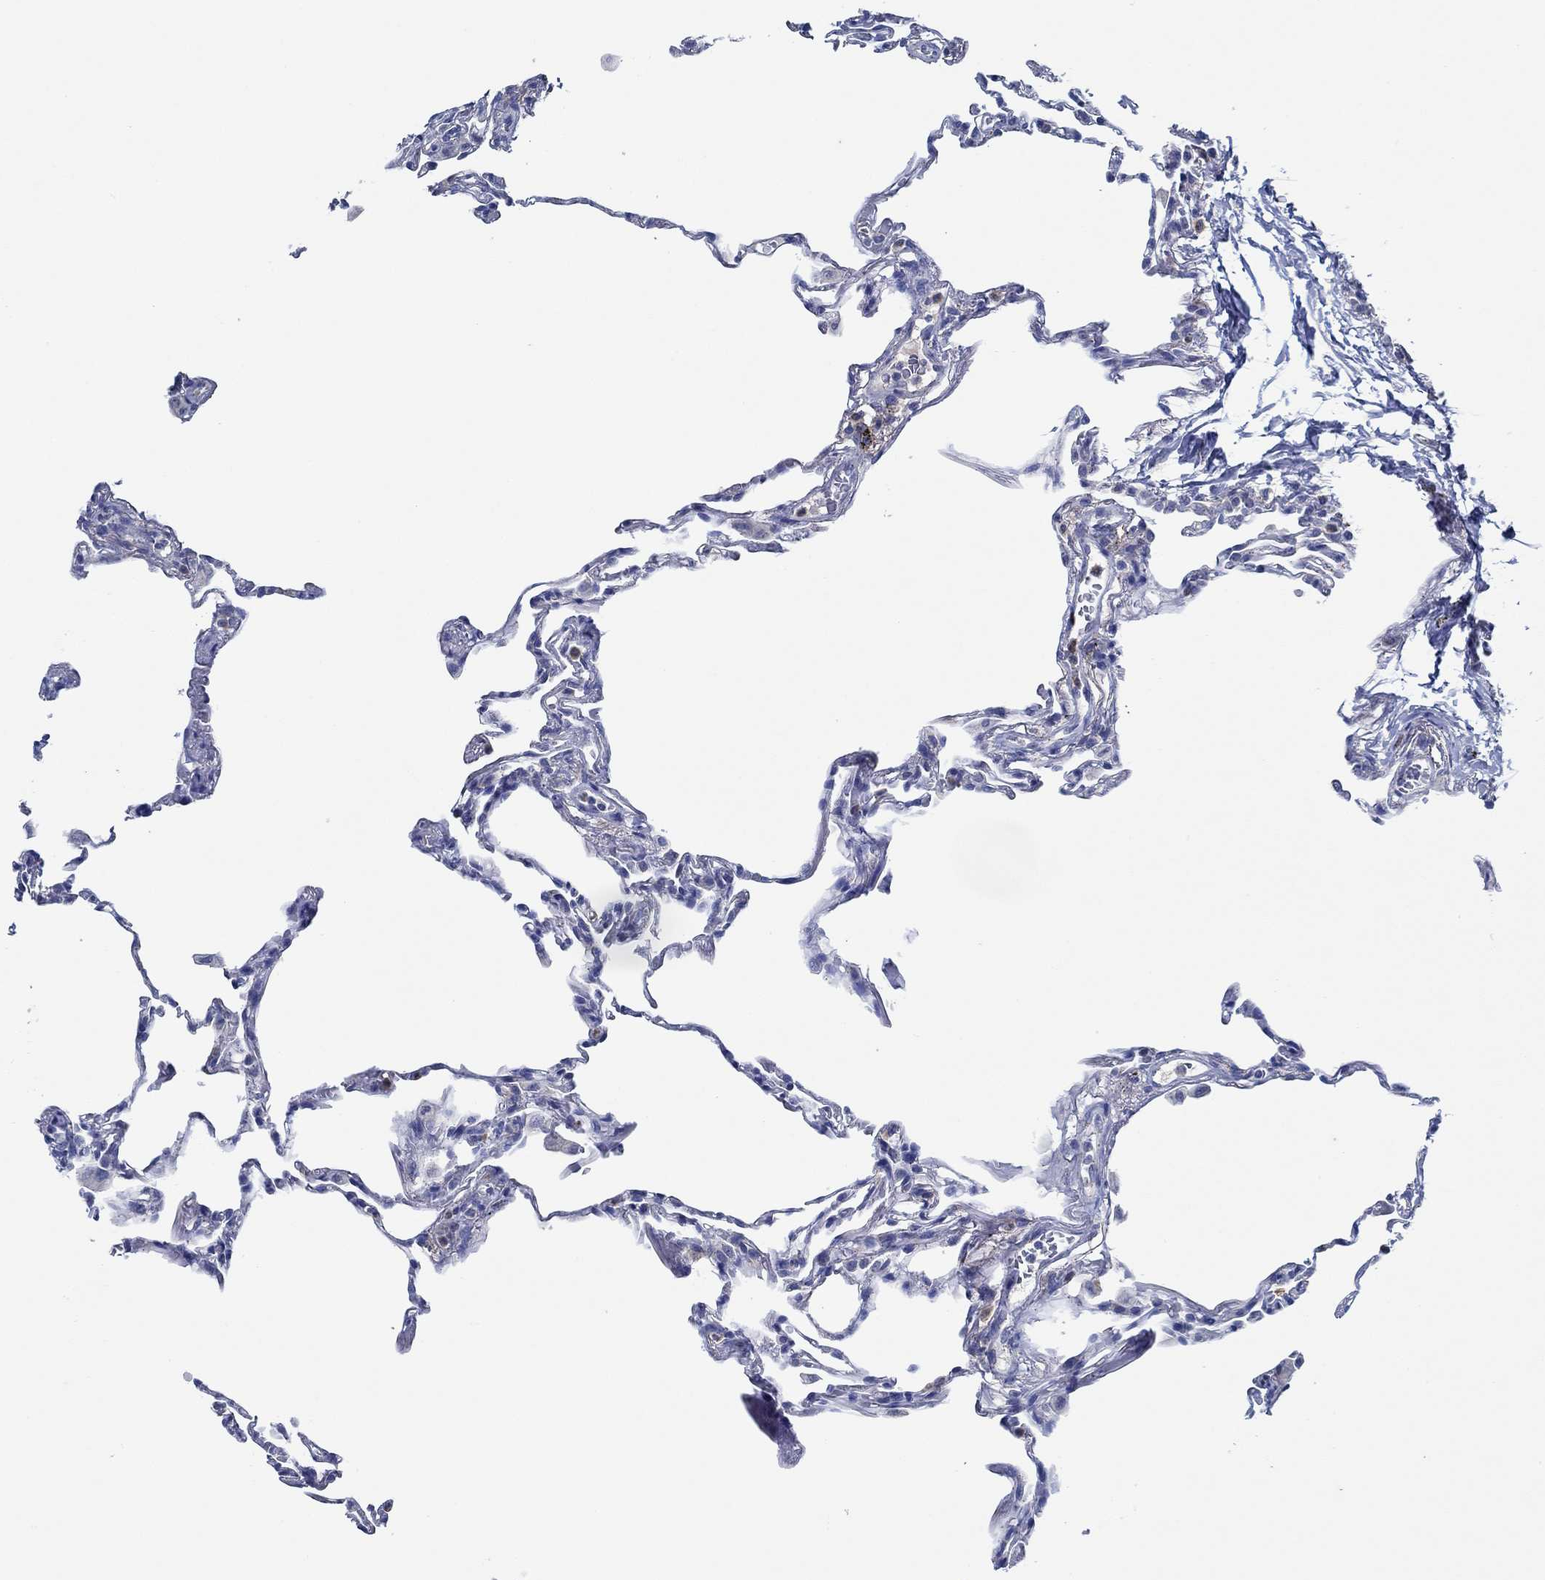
{"staining": {"intensity": "negative", "quantity": "none", "location": "none"}, "tissue": "lung", "cell_type": "Alveolar cells", "image_type": "normal", "snomed": [{"axis": "morphology", "description": "Normal tissue, NOS"}, {"axis": "topography", "description": "Lung"}], "caption": "This image is of normal lung stained with immunohistochemistry (IHC) to label a protein in brown with the nuclei are counter-stained blue. There is no expression in alveolar cells. (Stains: DAB IHC with hematoxylin counter stain, Microscopy: brightfield microscopy at high magnification).", "gene": "CPM", "patient": {"sex": "female", "age": 57}}